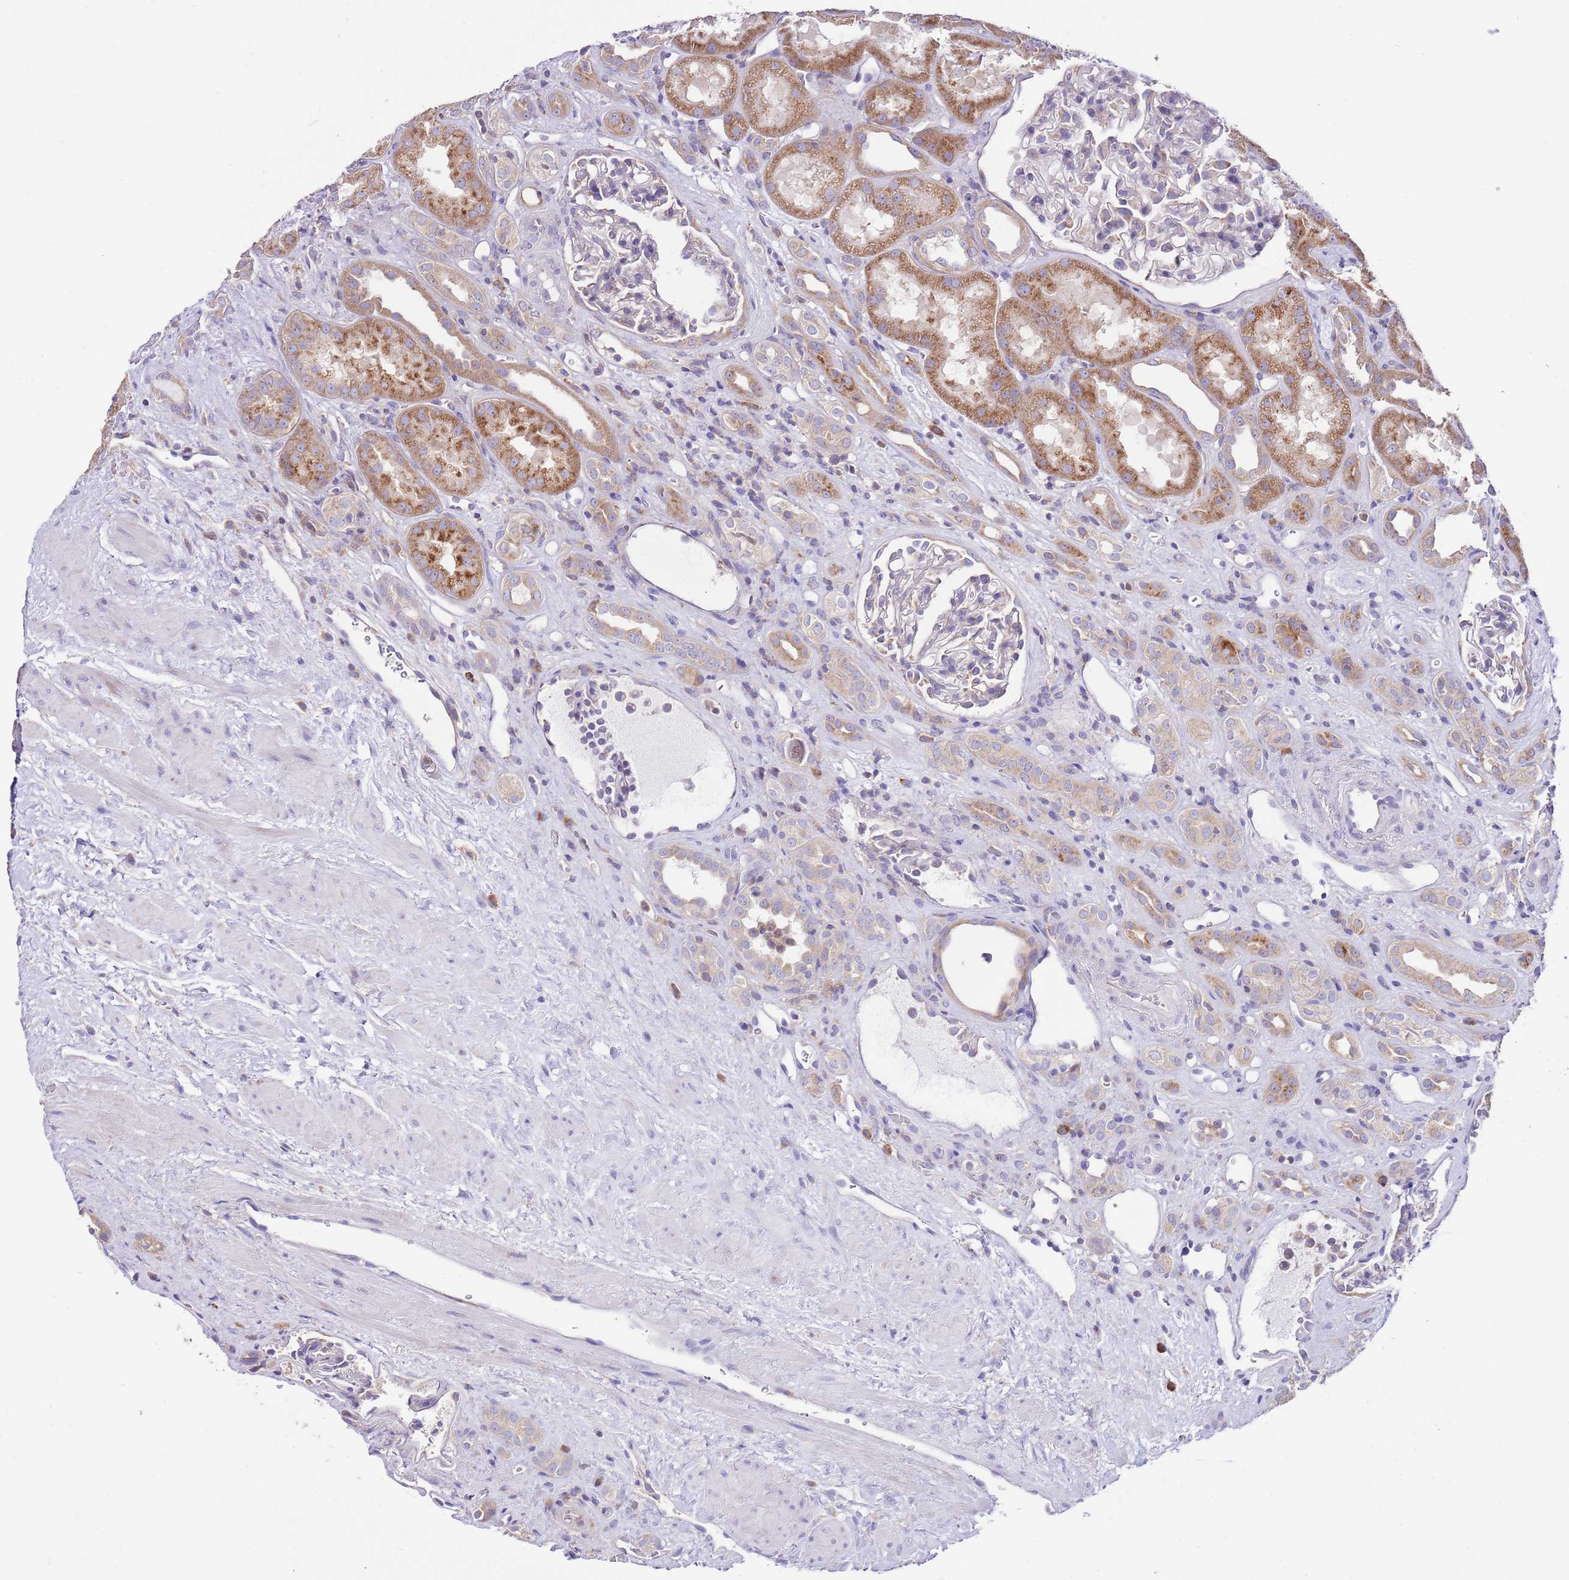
{"staining": {"intensity": "negative", "quantity": "none", "location": "none"}, "tissue": "kidney", "cell_type": "Cells in glomeruli", "image_type": "normal", "snomed": [{"axis": "morphology", "description": "Normal tissue, NOS"}, {"axis": "topography", "description": "Kidney"}], "caption": "DAB (3,3'-diaminobenzidine) immunohistochemical staining of unremarkable human kidney displays no significant staining in cells in glomeruli.", "gene": "RPS10", "patient": {"sex": "male", "age": 61}}